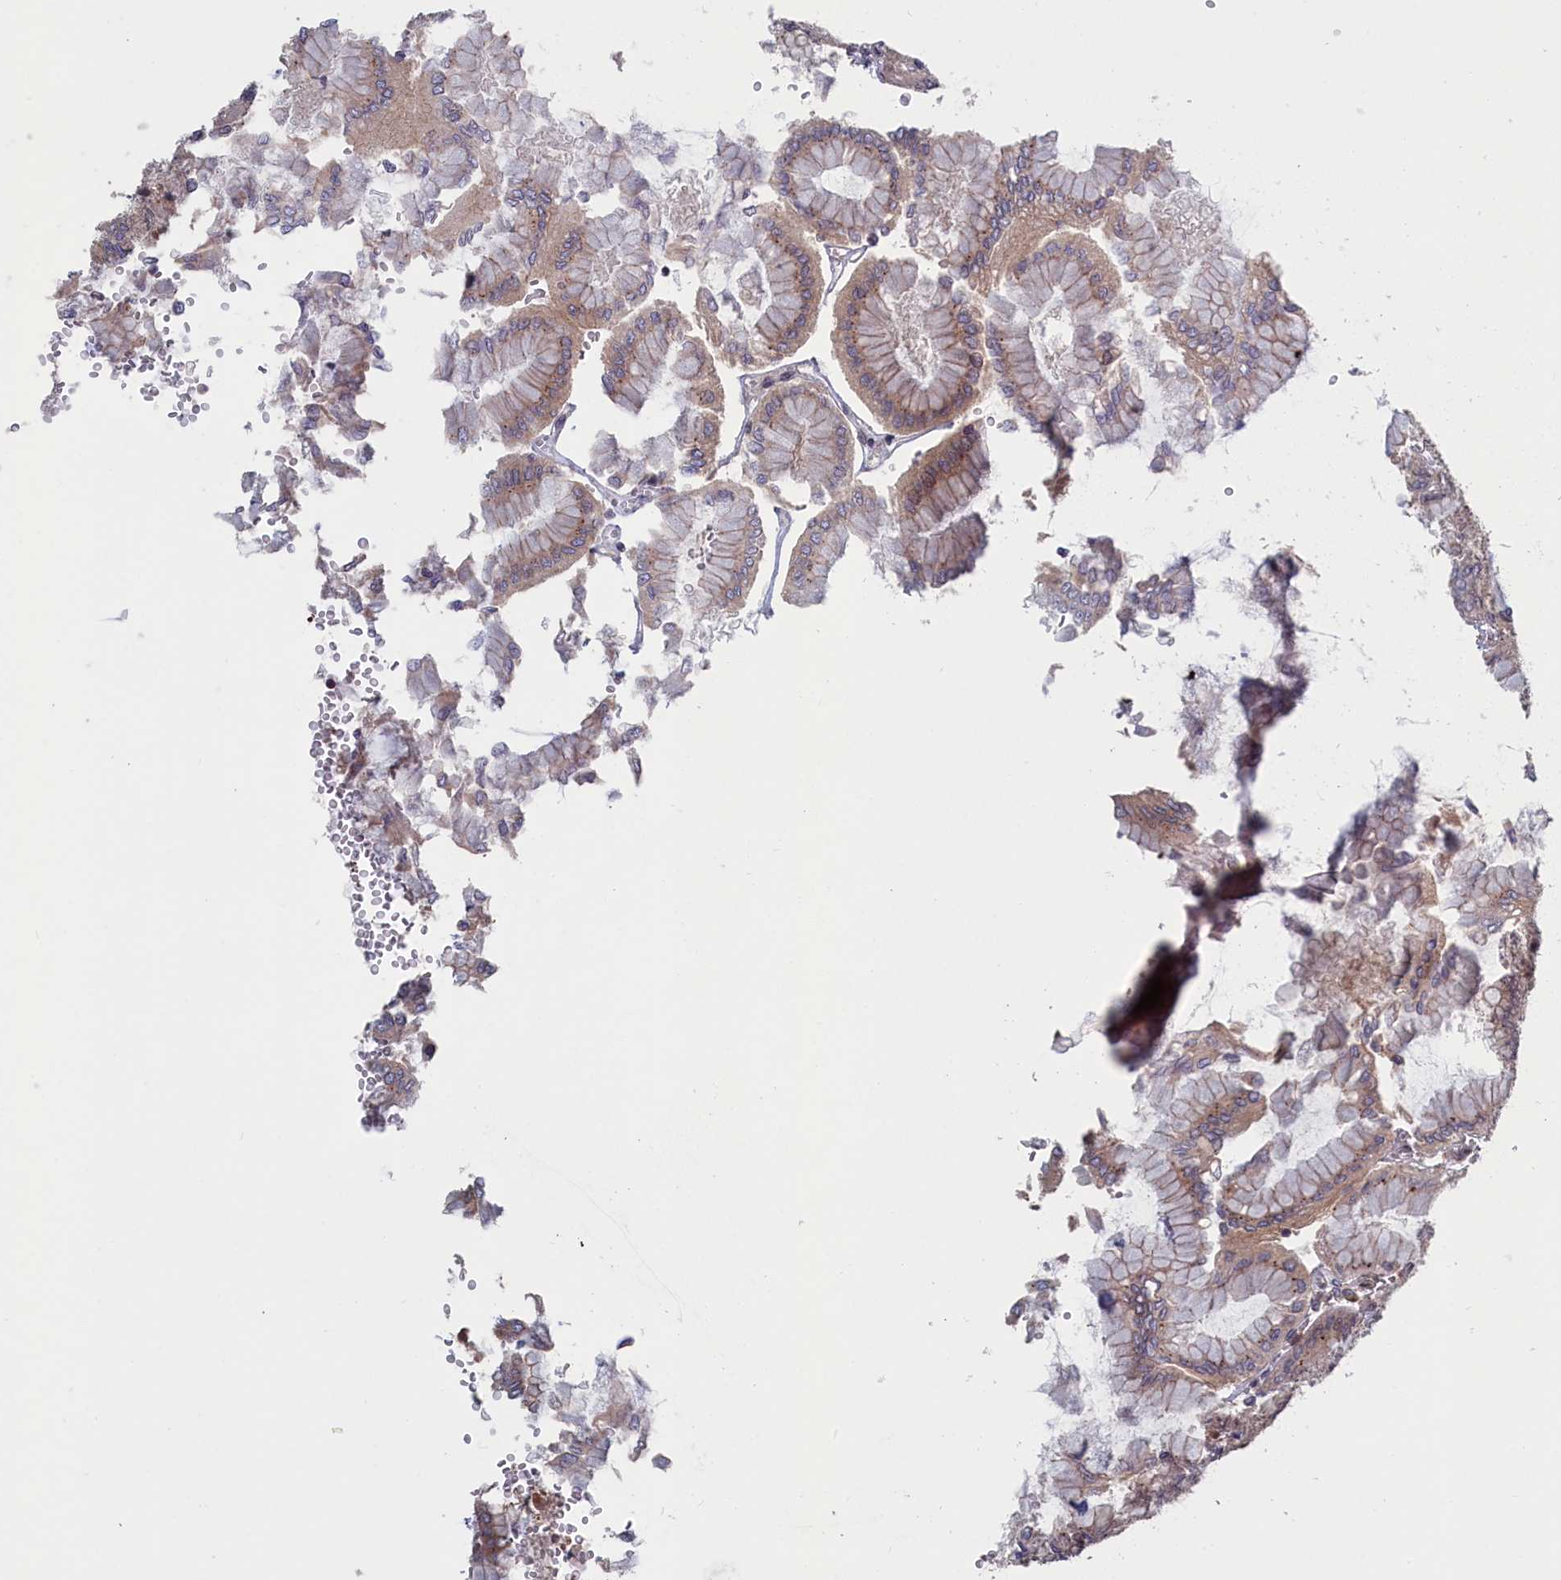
{"staining": {"intensity": "strong", "quantity": "25%-75%", "location": "cytoplasmic/membranous,nuclear"}, "tissue": "stomach", "cell_type": "Glandular cells", "image_type": "normal", "snomed": [{"axis": "morphology", "description": "Normal tissue, NOS"}, {"axis": "topography", "description": "Stomach, upper"}], "caption": "Strong cytoplasmic/membranous,nuclear positivity for a protein is seen in about 25%-75% of glandular cells of benign stomach using immunohistochemistry.", "gene": "LSG1", "patient": {"sex": "female", "age": 56}}